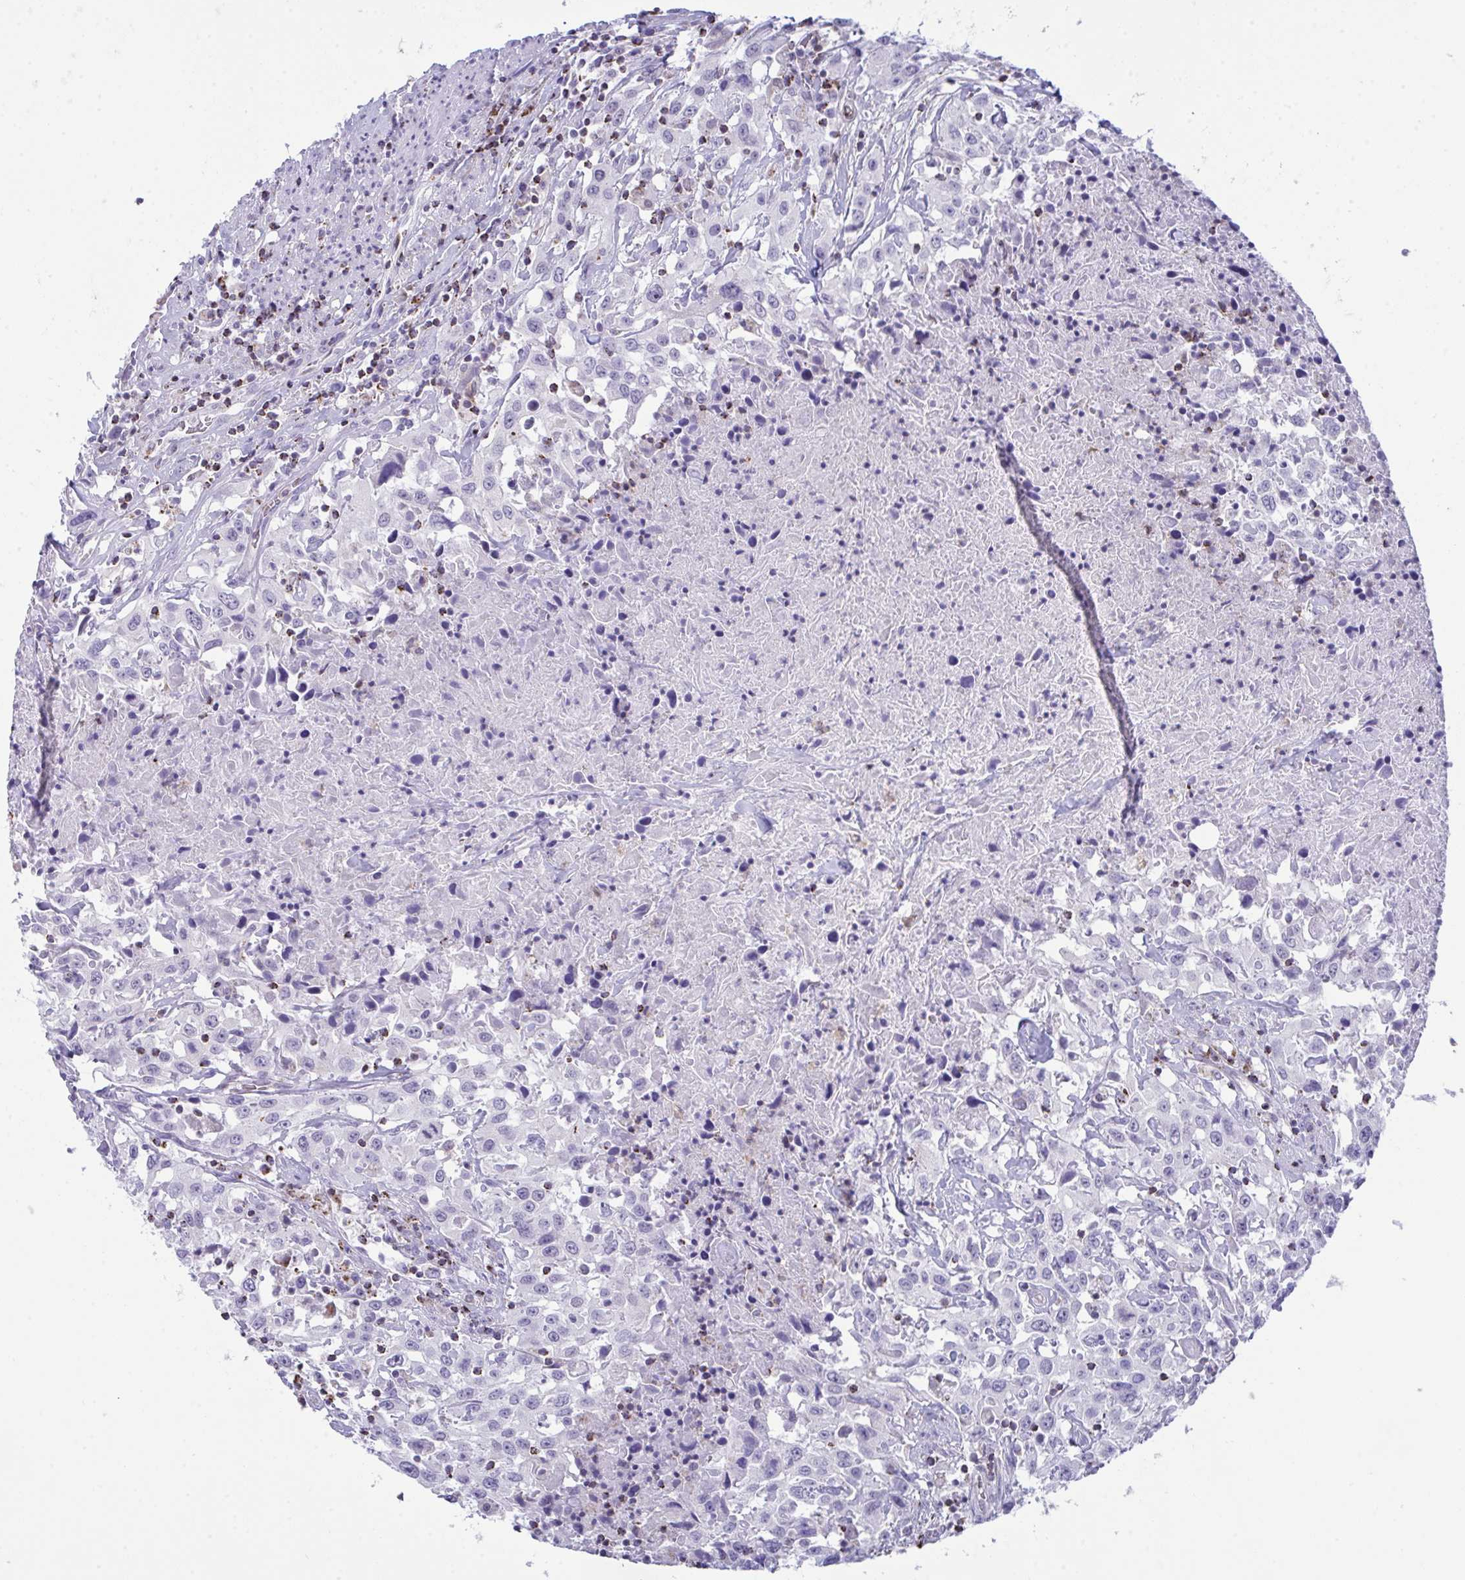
{"staining": {"intensity": "negative", "quantity": "none", "location": "none"}, "tissue": "urothelial cancer", "cell_type": "Tumor cells", "image_type": "cancer", "snomed": [{"axis": "morphology", "description": "Urothelial carcinoma, High grade"}, {"axis": "topography", "description": "Urinary bladder"}], "caption": "Immunohistochemical staining of urothelial carcinoma (high-grade) demonstrates no significant staining in tumor cells.", "gene": "PLA2G12B", "patient": {"sex": "male", "age": 61}}